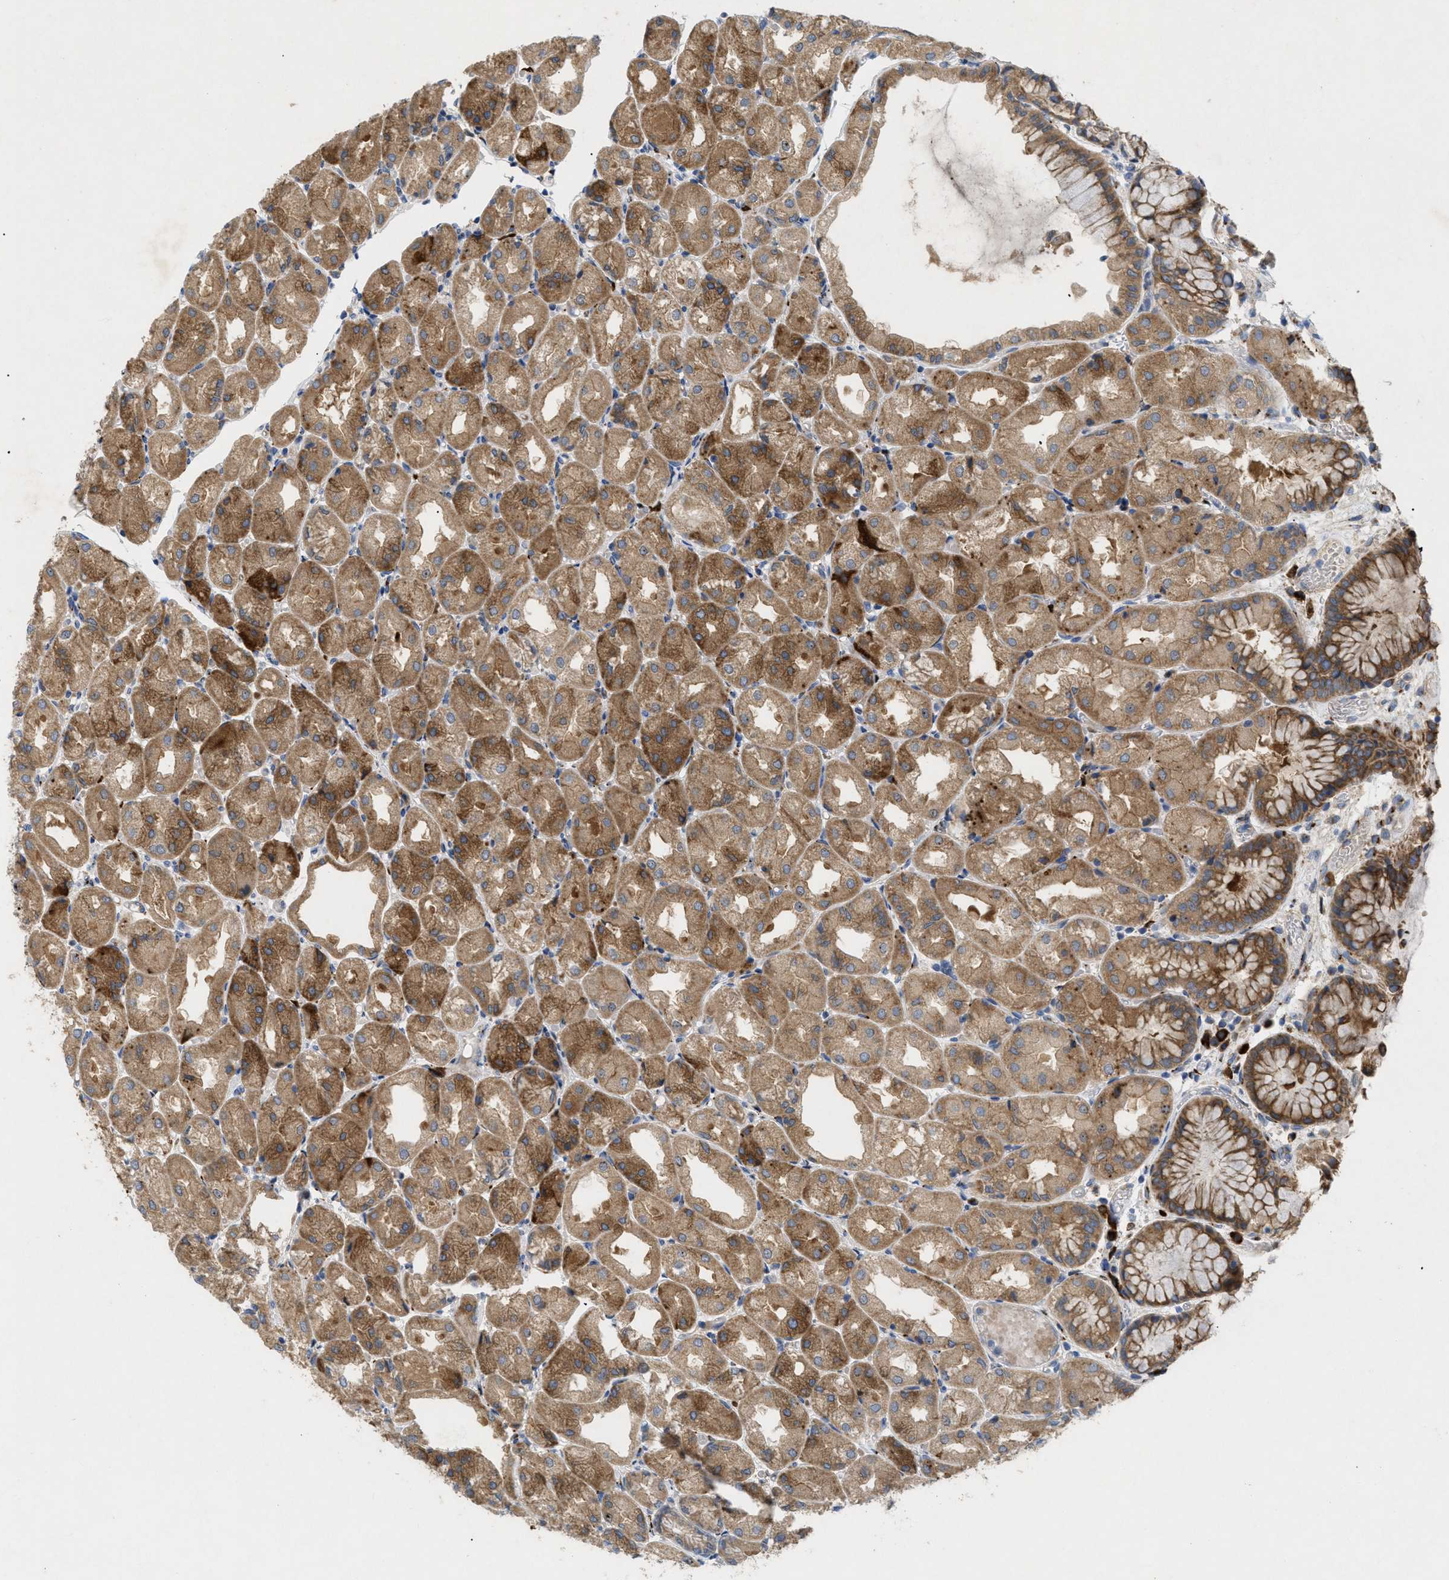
{"staining": {"intensity": "moderate", "quantity": ">75%", "location": "cytoplasmic/membranous"}, "tissue": "stomach", "cell_type": "Glandular cells", "image_type": "normal", "snomed": [{"axis": "morphology", "description": "Normal tissue, NOS"}, {"axis": "topography", "description": "Stomach, upper"}], "caption": "A brown stain shows moderate cytoplasmic/membranous expression of a protein in glandular cells of normal human stomach. The staining is performed using DAB brown chromogen to label protein expression. The nuclei are counter-stained blue using hematoxylin.", "gene": "SLC50A1", "patient": {"sex": "male", "age": 72}}